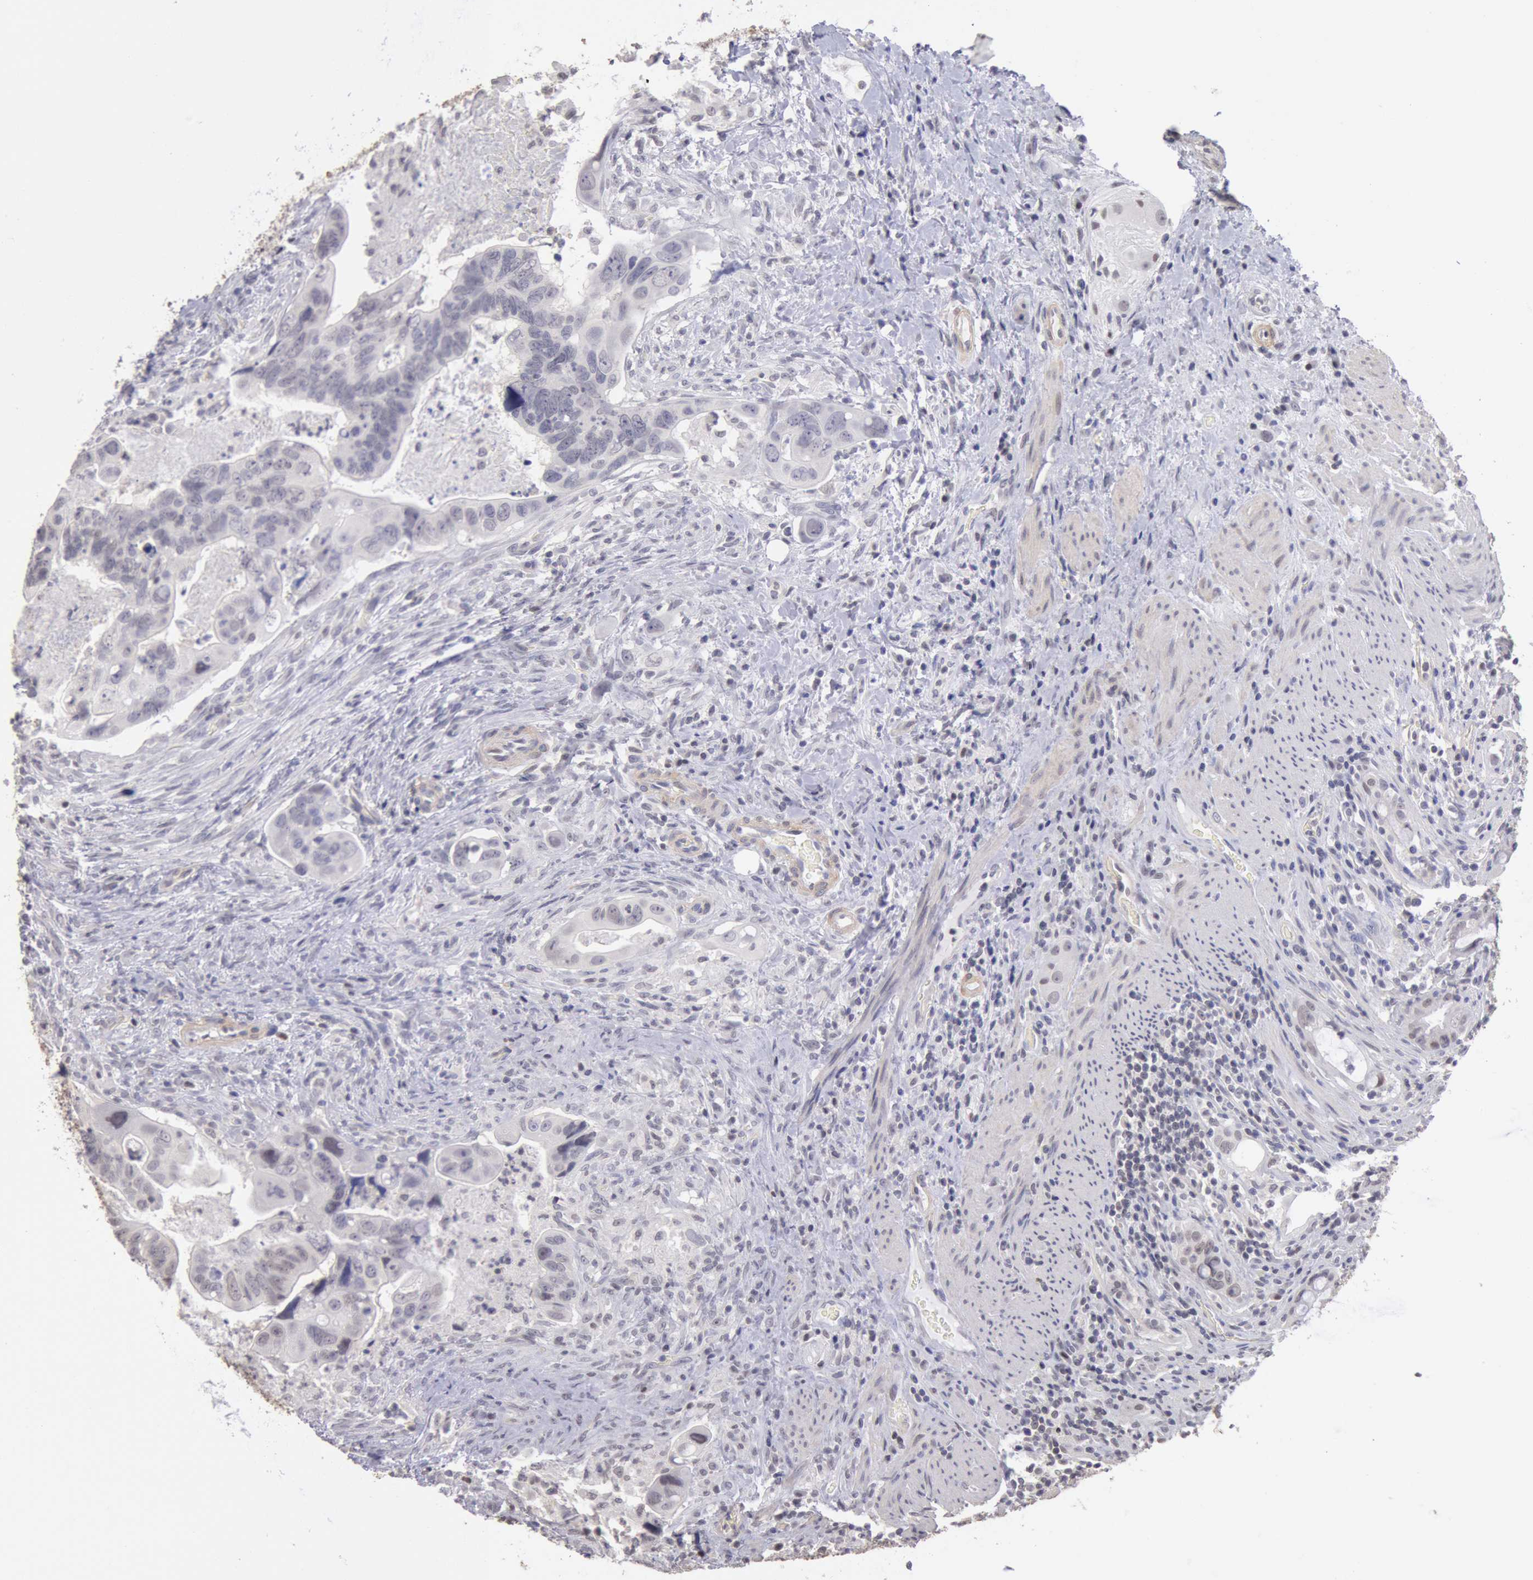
{"staining": {"intensity": "negative", "quantity": "none", "location": "none"}, "tissue": "colorectal cancer", "cell_type": "Tumor cells", "image_type": "cancer", "snomed": [{"axis": "morphology", "description": "Adenocarcinoma, NOS"}, {"axis": "topography", "description": "Rectum"}], "caption": "This is an IHC histopathology image of colorectal cancer (adenocarcinoma). There is no expression in tumor cells.", "gene": "MYH7", "patient": {"sex": "male", "age": 53}}